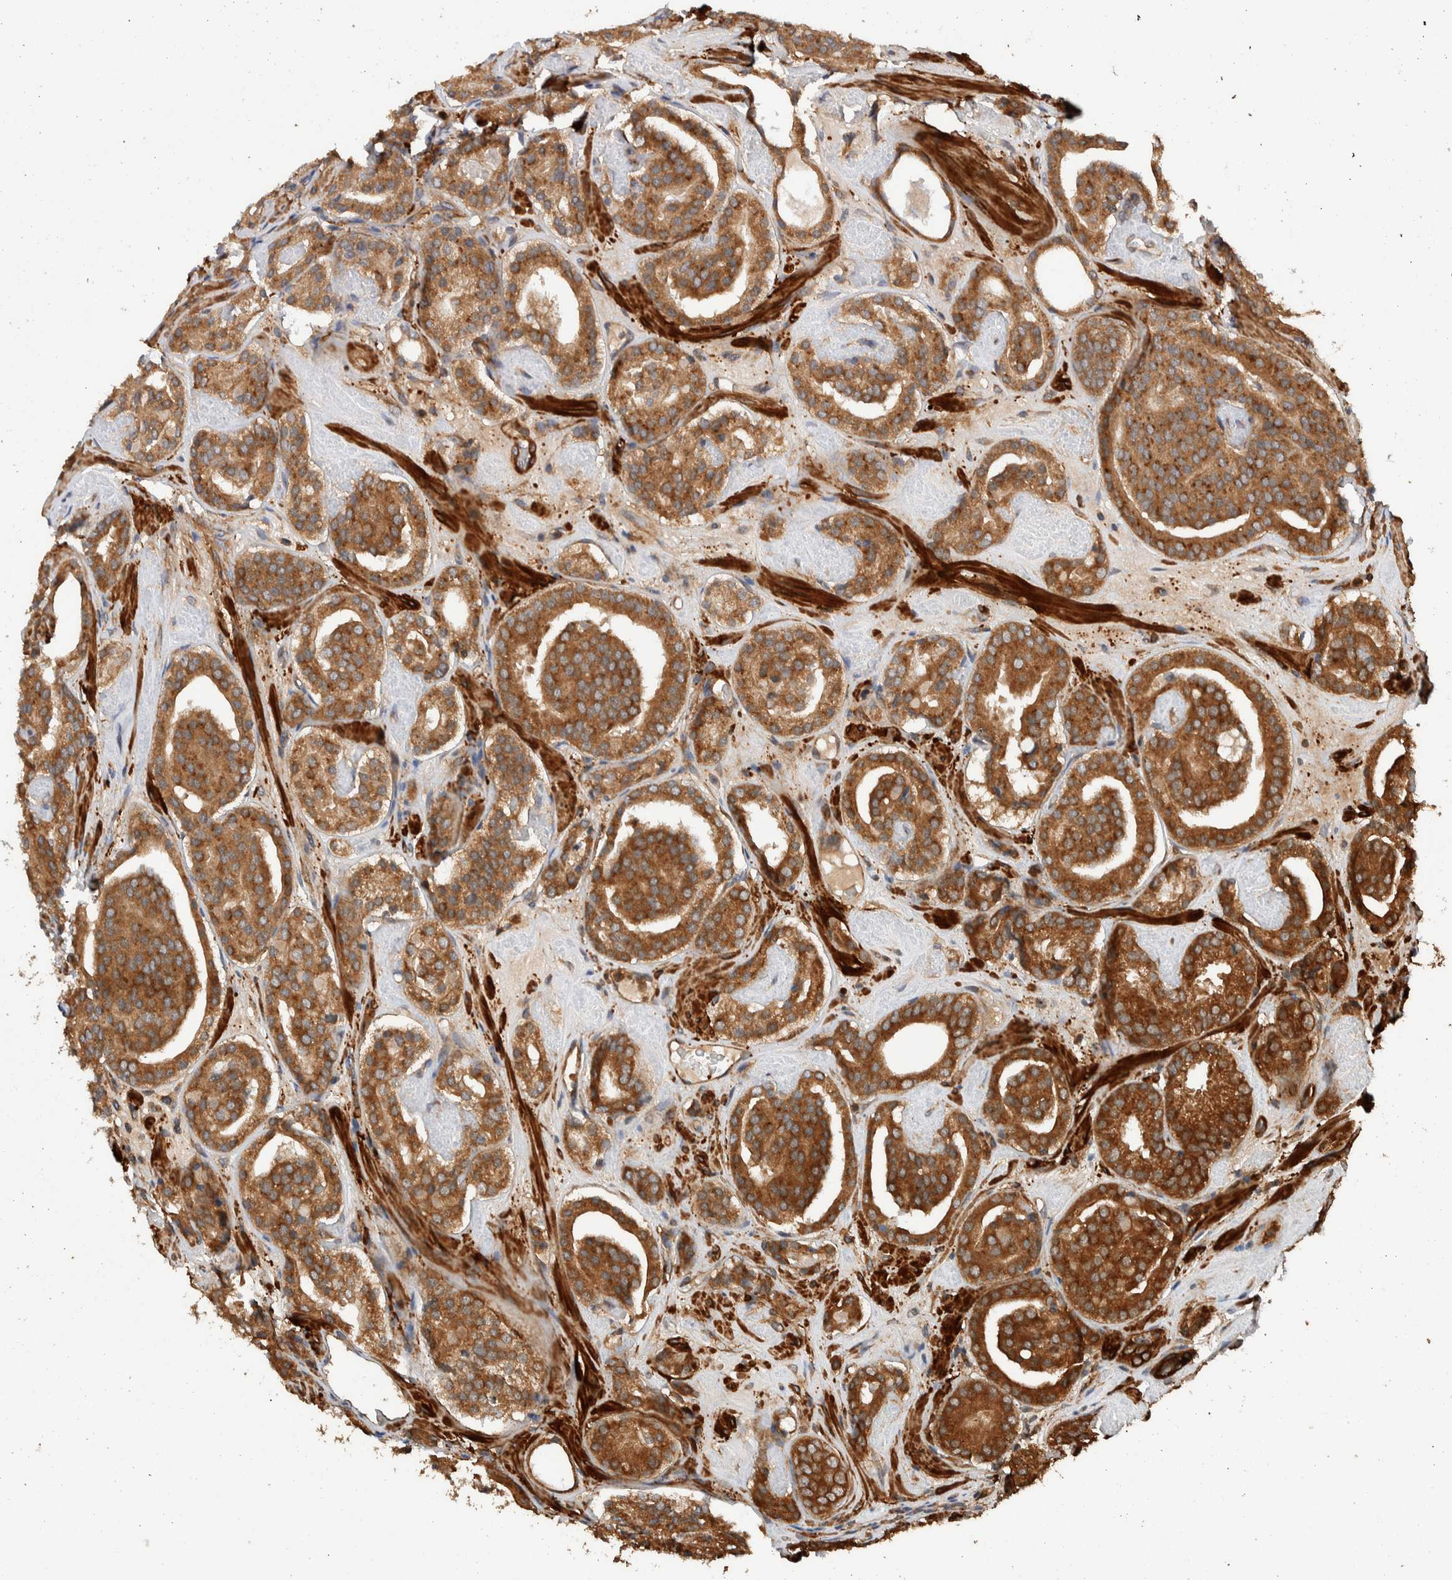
{"staining": {"intensity": "moderate", "quantity": ">75%", "location": "cytoplasmic/membranous"}, "tissue": "prostate cancer", "cell_type": "Tumor cells", "image_type": "cancer", "snomed": [{"axis": "morphology", "description": "Adenocarcinoma, Low grade"}, {"axis": "topography", "description": "Prostate"}], "caption": "Human prostate cancer stained for a protein (brown) shows moderate cytoplasmic/membranous positive positivity in approximately >75% of tumor cells.", "gene": "SYNRG", "patient": {"sex": "male", "age": 69}}